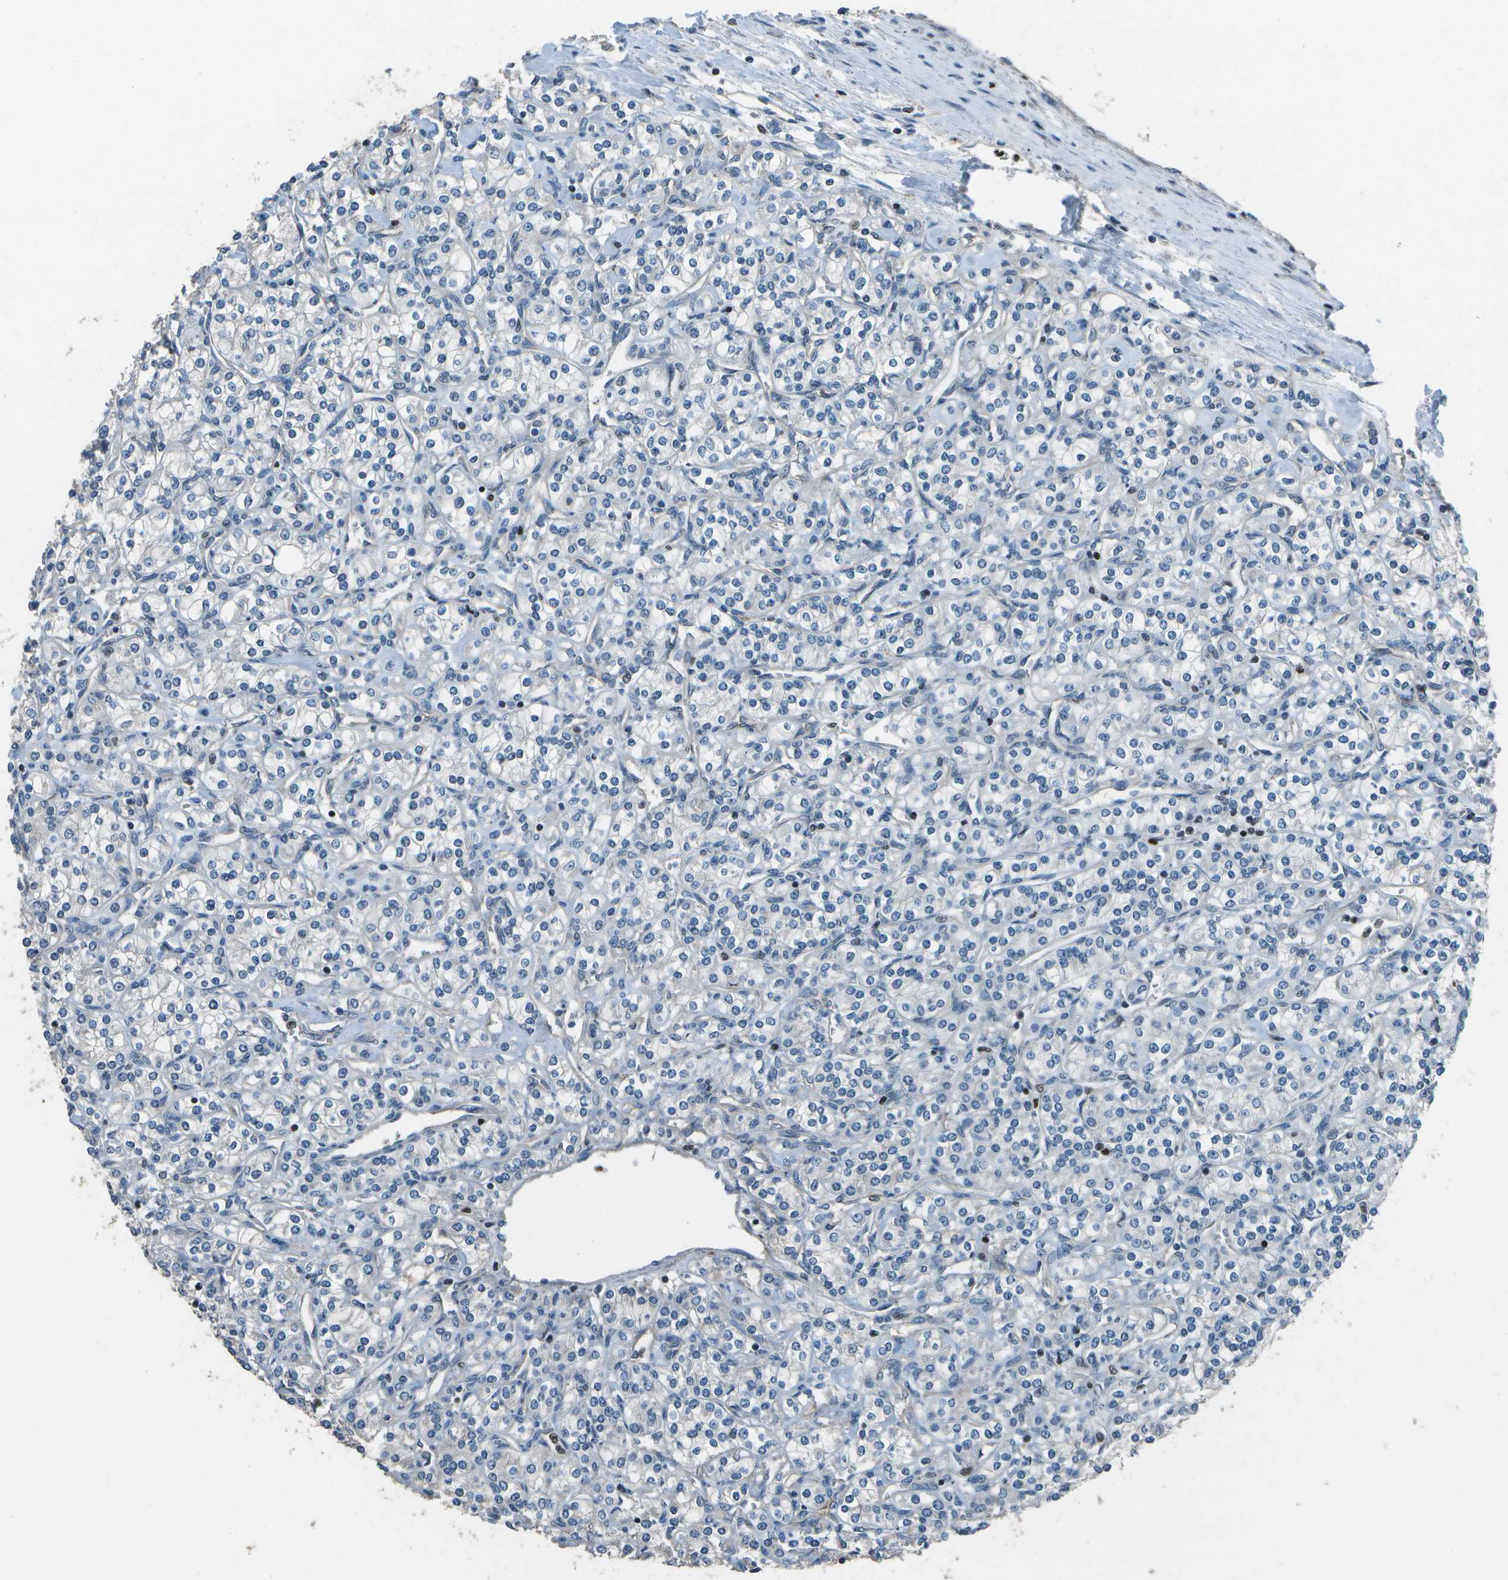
{"staining": {"intensity": "negative", "quantity": "none", "location": "none"}, "tissue": "renal cancer", "cell_type": "Tumor cells", "image_type": "cancer", "snomed": [{"axis": "morphology", "description": "Adenocarcinoma, NOS"}, {"axis": "topography", "description": "Kidney"}], "caption": "High power microscopy histopathology image of an immunohistochemistry photomicrograph of adenocarcinoma (renal), revealing no significant staining in tumor cells.", "gene": "PDLIM1", "patient": {"sex": "male", "age": 77}}